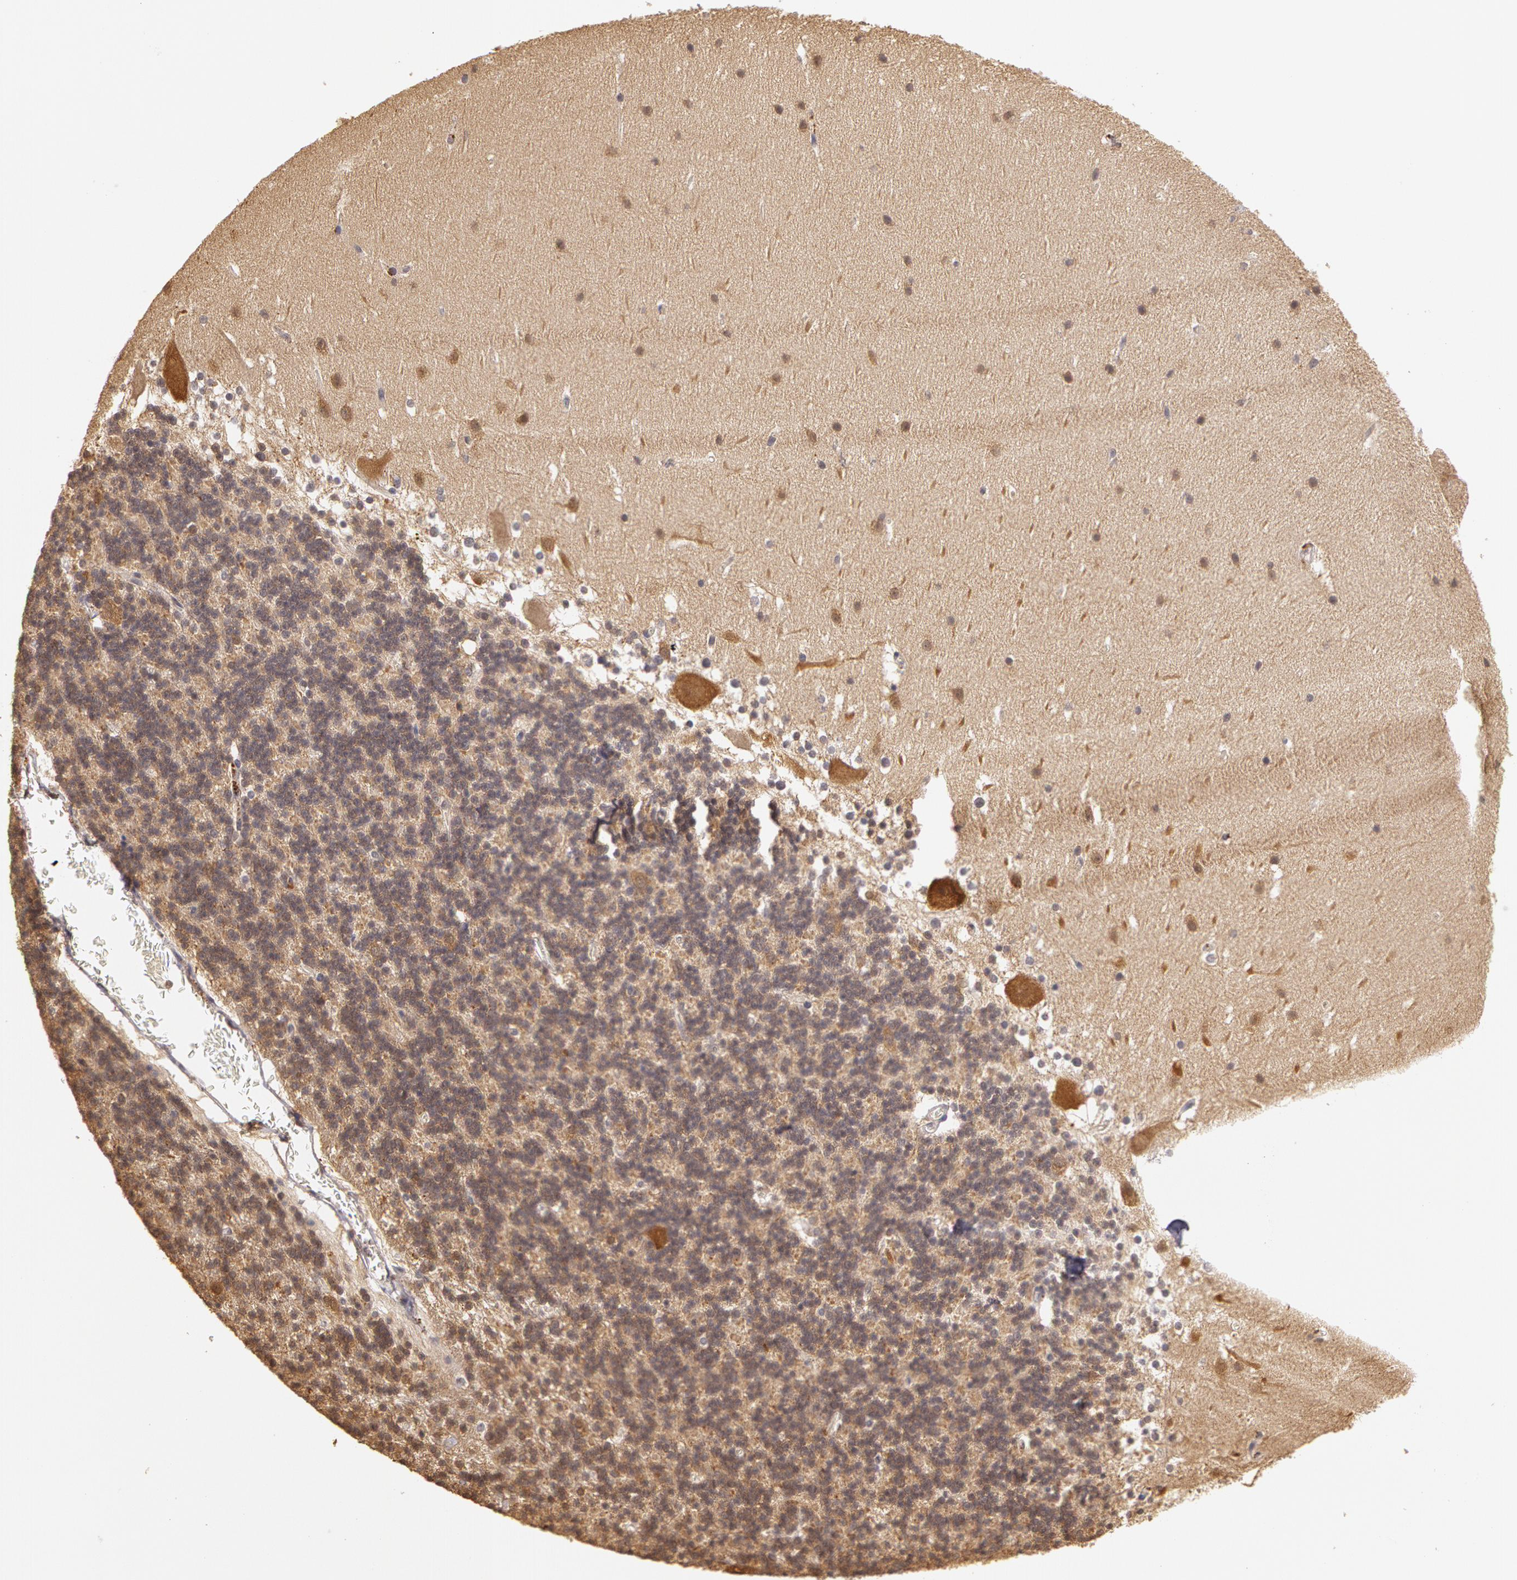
{"staining": {"intensity": "negative", "quantity": "none", "location": "none"}, "tissue": "cerebellum", "cell_type": "Cells in granular layer", "image_type": "normal", "snomed": [{"axis": "morphology", "description": "Normal tissue, NOS"}, {"axis": "topography", "description": "Cerebellum"}], "caption": "The photomicrograph displays no staining of cells in granular layer in normal cerebellum. (Immunohistochemistry (ihc), brightfield microscopy, high magnification).", "gene": "AHSA1", "patient": {"sex": "female", "age": 19}}